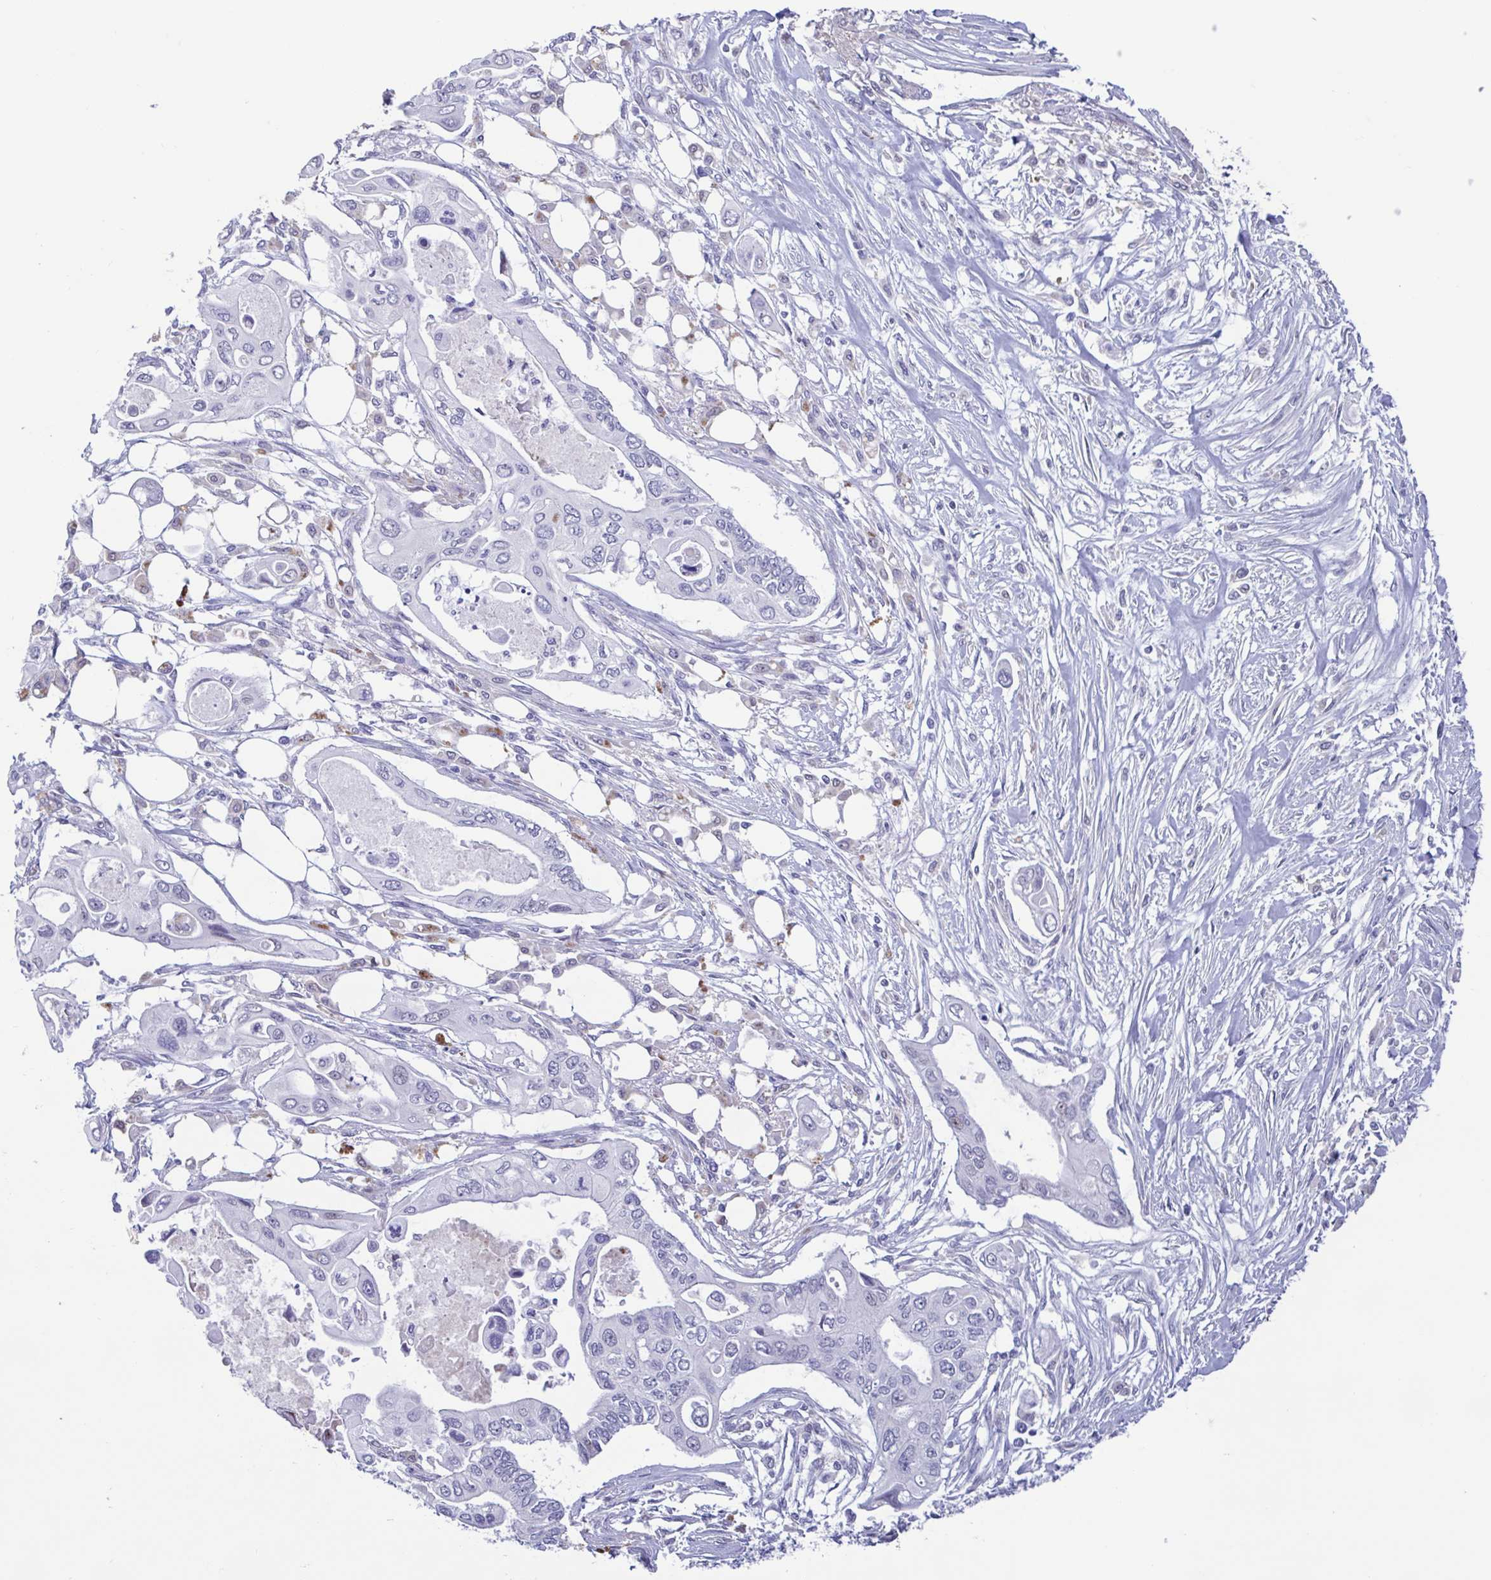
{"staining": {"intensity": "negative", "quantity": "none", "location": "none"}, "tissue": "pancreatic cancer", "cell_type": "Tumor cells", "image_type": "cancer", "snomed": [{"axis": "morphology", "description": "Adenocarcinoma, NOS"}, {"axis": "topography", "description": "Pancreas"}], "caption": "An immunohistochemistry (IHC) photomicrograph of pancreatic cancer is shown. There is no staining in tumor cells of pancreatic cancer.", "gene": "PERM1", "patient": {"sex": "female", "age": 63}}